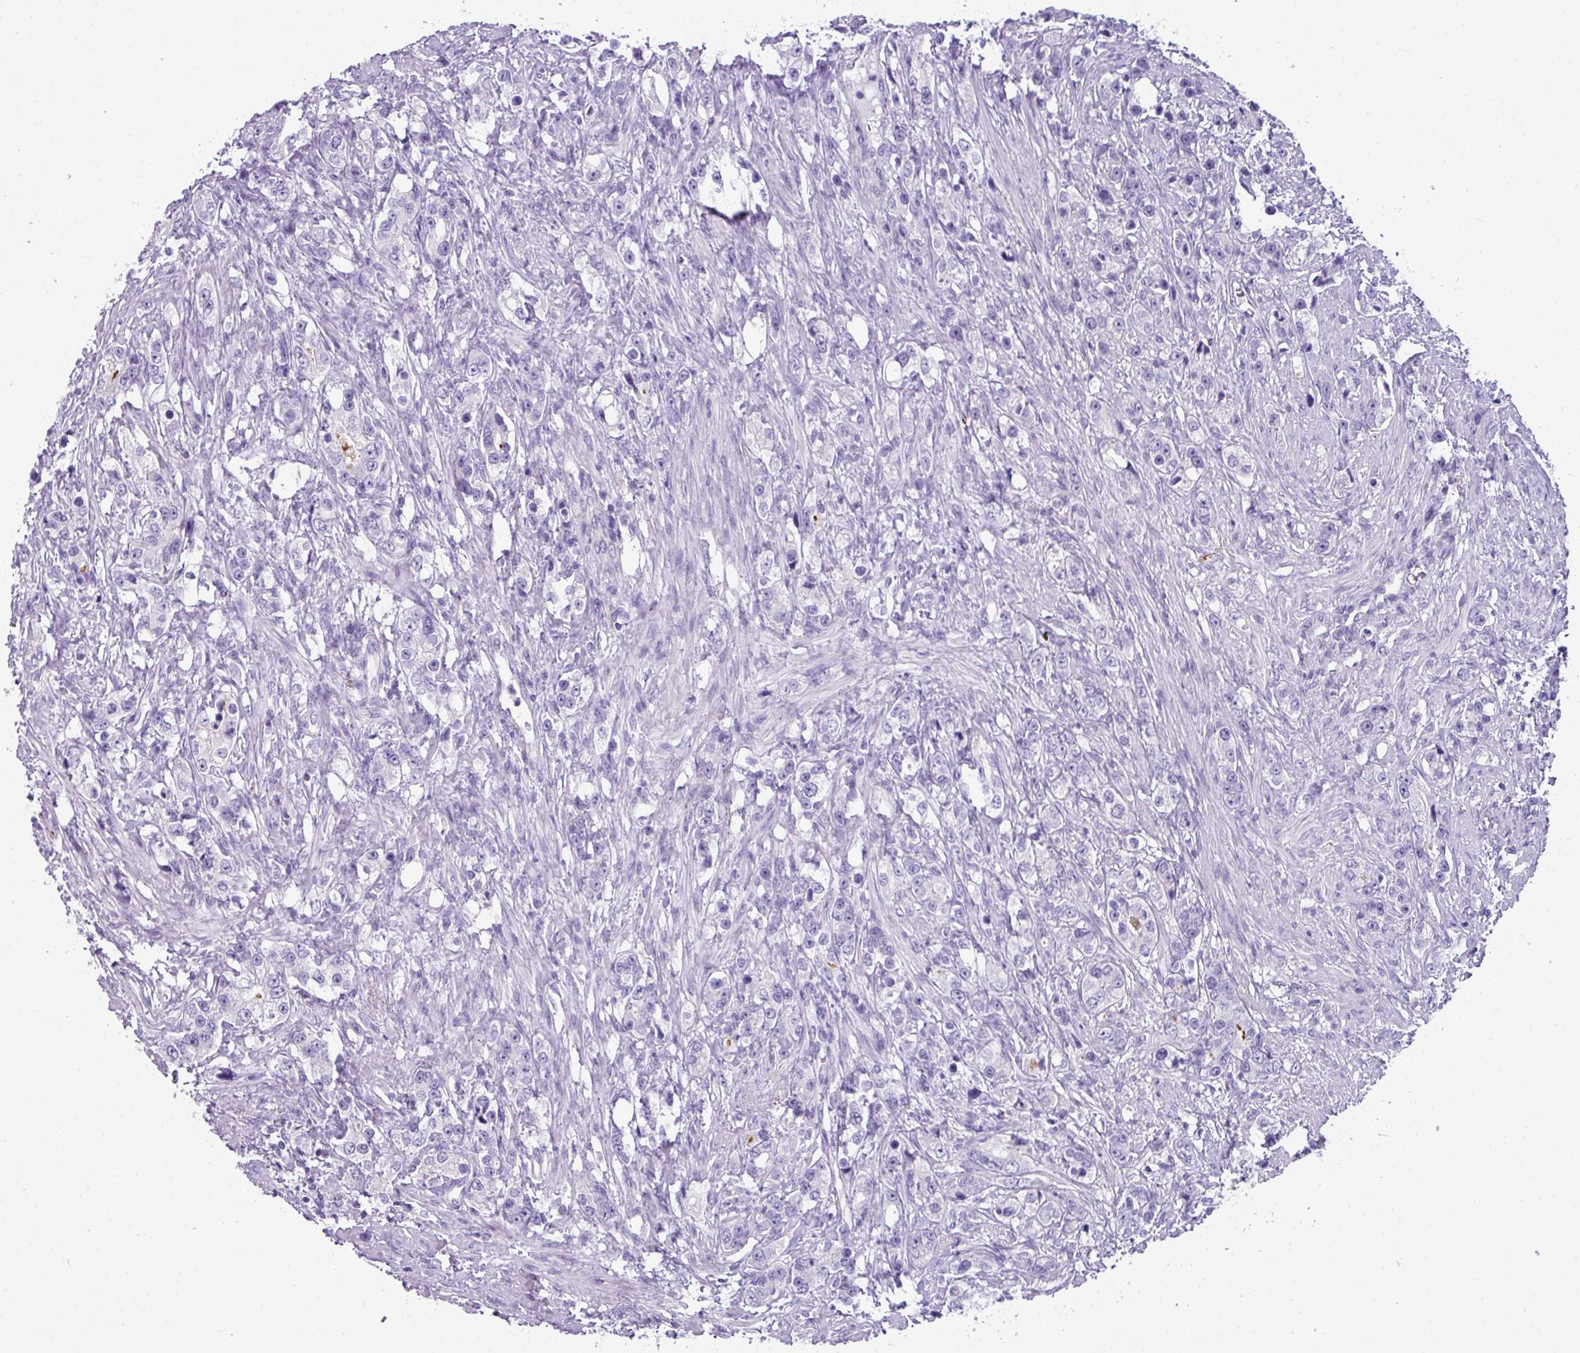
{"staining": {"intensity": "negative", "quantity": "none", "location": "none"}, "tissue": "prostate cancer", "cell_type": "Tumor cells", "image_type": "cancer", "snomed": [{"axis": "morphology", "description": "Adenocarcinoma, High grade"}, {"axis": "topography", "description": "Prostate"}], "caption": "This is an immunohistochemistry (IHC) image of human high-grade adenocarcinoma (prostate). There is no positivity in tumor cells.", "gene": "ZNF568", "patient": {"sex": "male", "age": 63}}